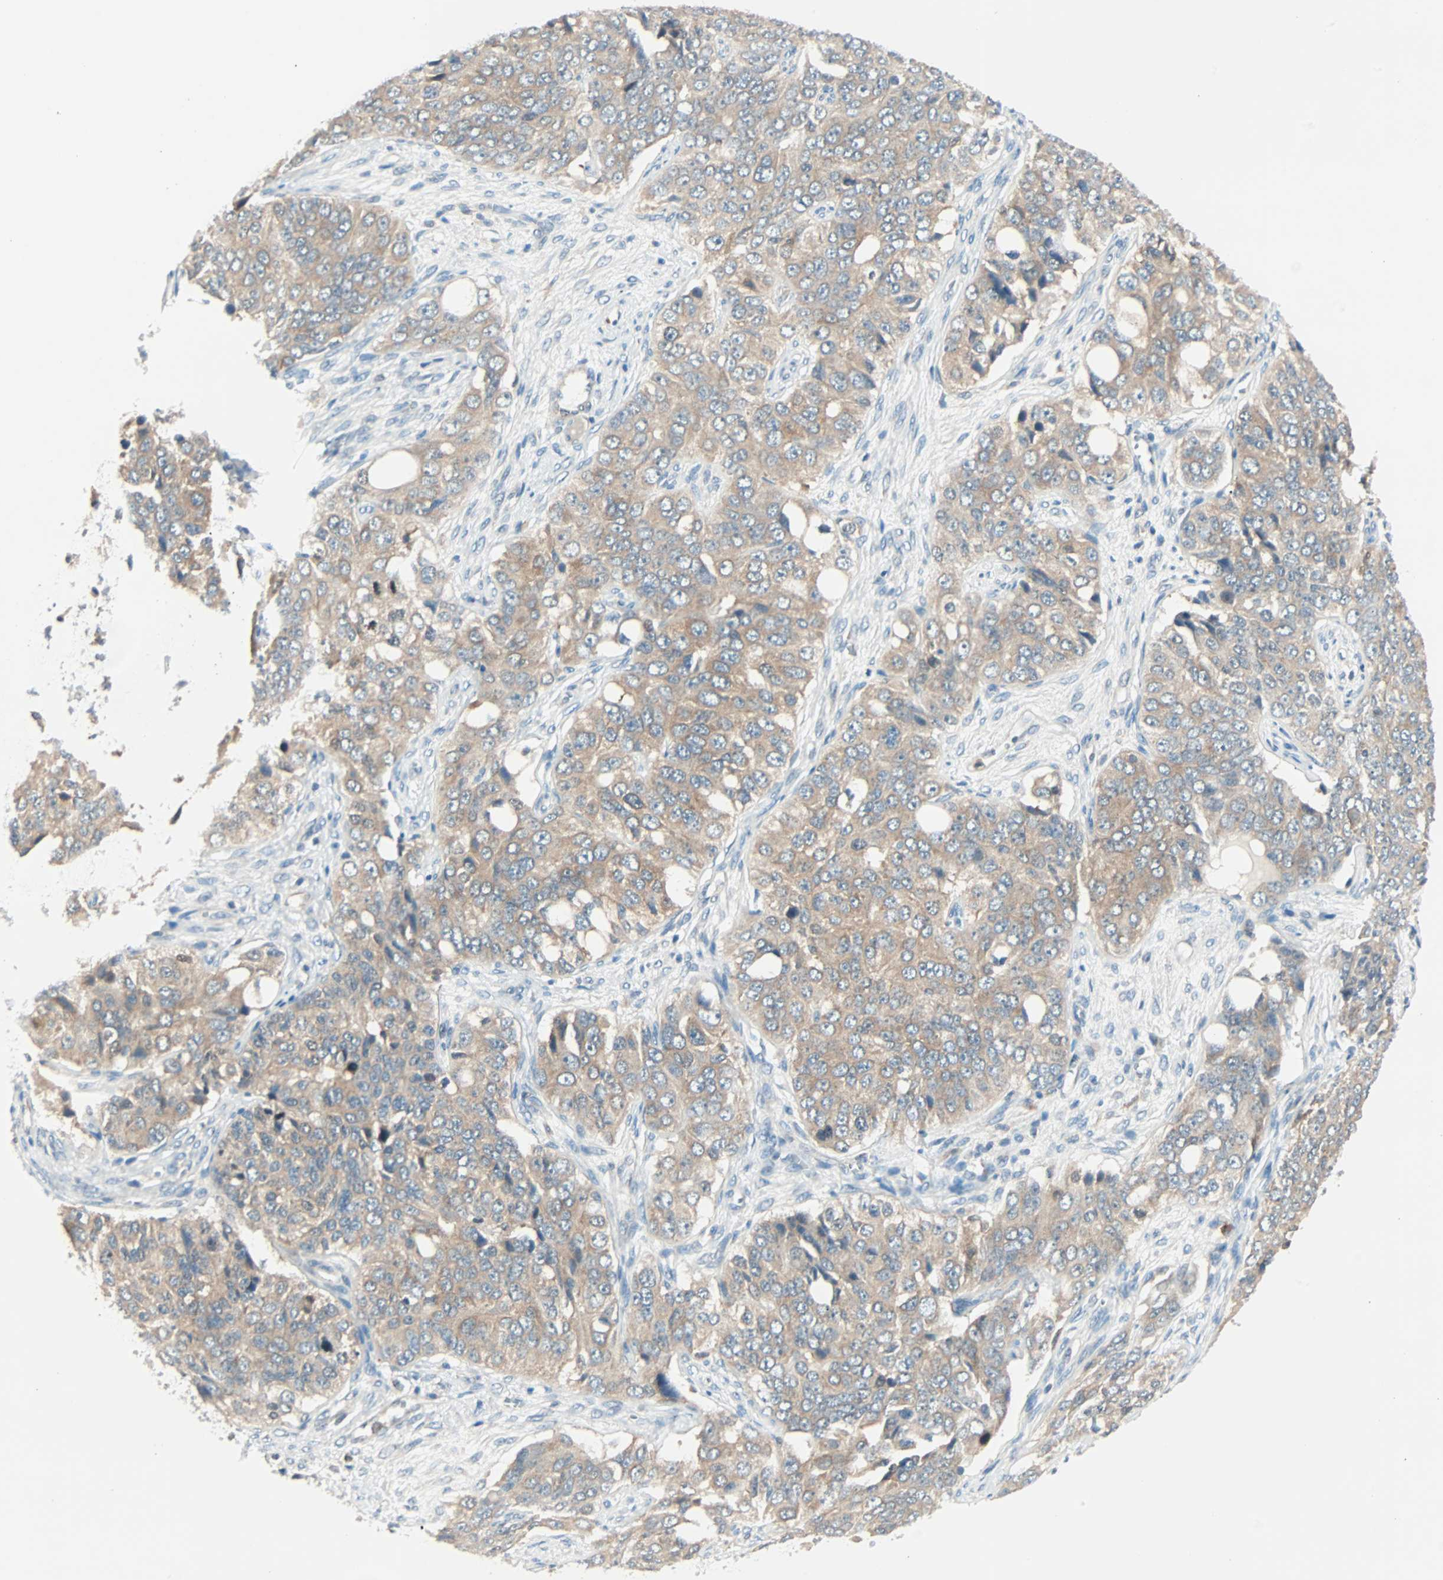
{"staining": {"intensity": "weak", "quantity": ">75%", "location": "cytoplasmic/membranous"}, "tissue": "ovarian cancer", "cell_type": "Tumor cells", "image_type": "cancer", "snomed": [{"axis": "morphology", "description": "Carcinoma, endometroid"}, {"axis": "topography", "description": "Ovary"}], "caption": "This is a histology image of immunohistochemistry (IHC) staining of endometroid carcinoma (ovarian), which shows weak positivity in the cytoplasmic/membranous of tumor cells.", "gene": "SMIM8", "patient": {"sex": "female", "age": 51}}